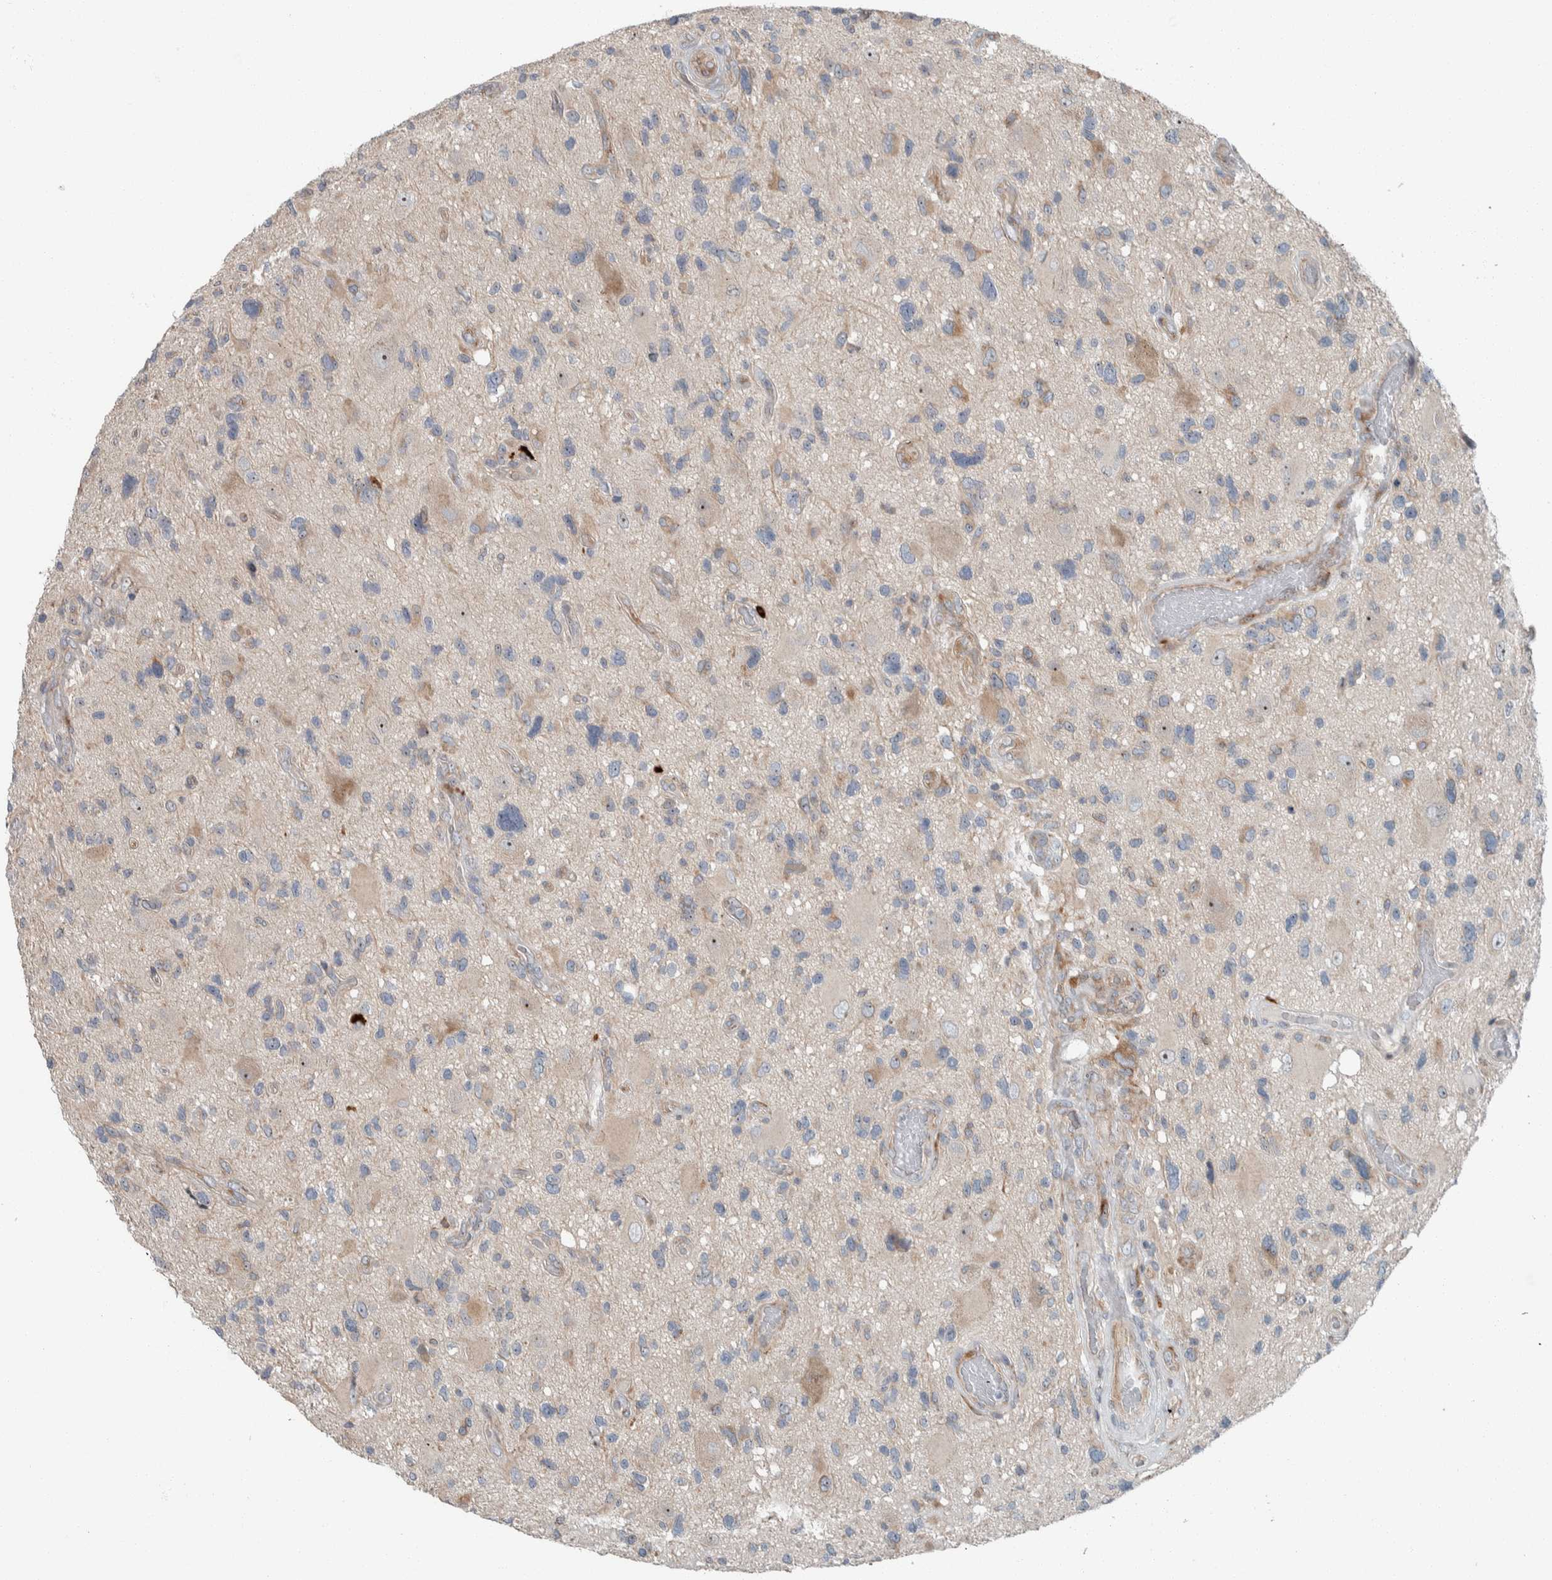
{"staining": {"intensity": "weak", "quantity": "<25%", "location": "cytoplasmic/membranous"}, "tissue": "glioma", "cell_type": "Tumor cells", "image_type": "cancer", "snomed": [{"axis": "morphology", "description": "Glioma, malignant, High grade"}, {"axis": "topography", "description": "Brain"}], "caption": "Glioma stained for a protein using immunohistochemistry exhibits no expression tumor cells.", "gene": "USP25", "patient": {"sex": "male", "age": 33}}